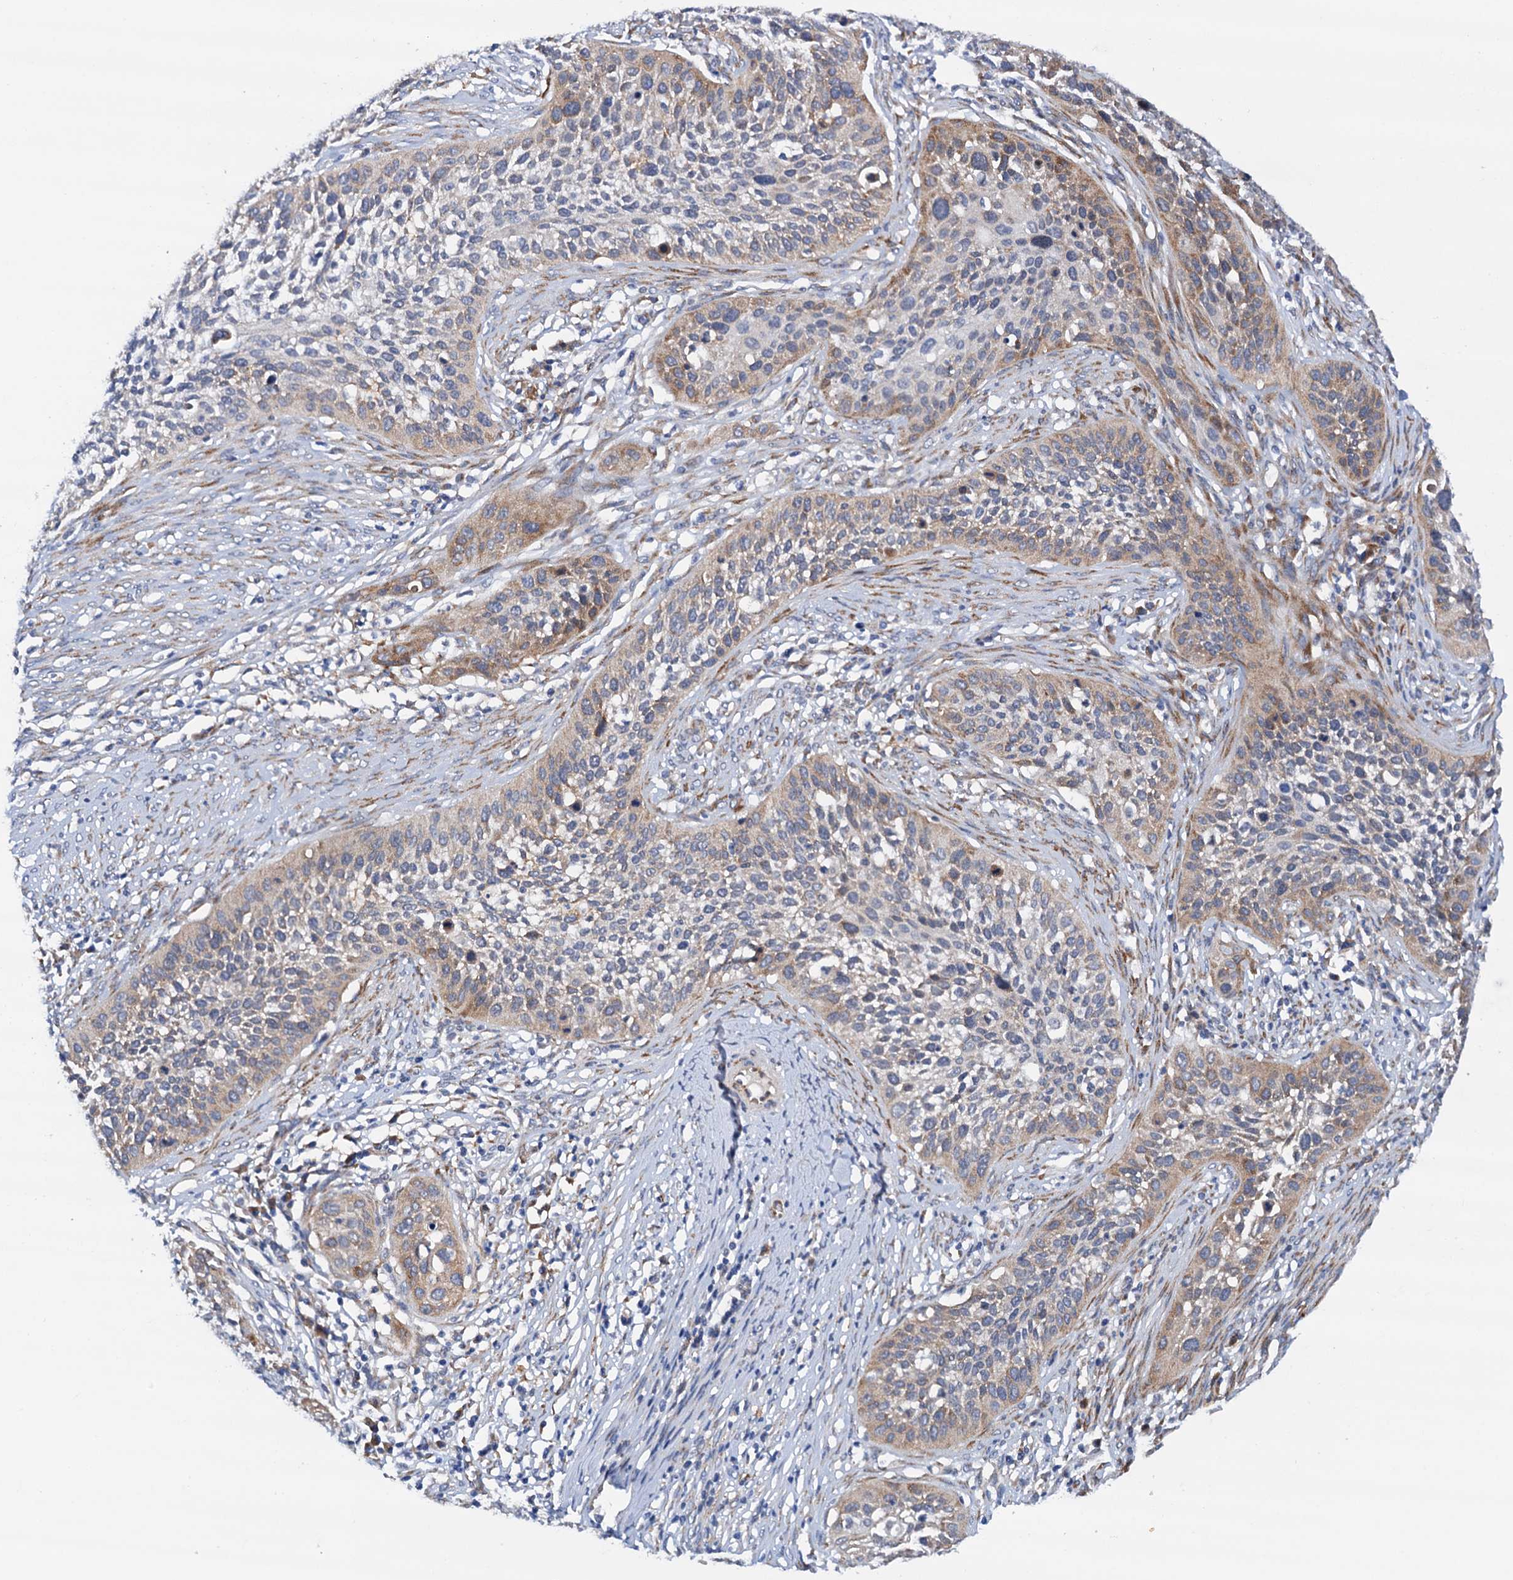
{"staining": {"intensity": "moderate", "quantity": "<25%", "location": "cytoplasmic/membranous"}, "tissue": "cervical cancer", "cell_type": "Tumor cells", "image_type": "cancer", "snomed": [{"axis": "morphology", "description": "Squamous cell carcinoma, NOS"}, {"axis": "topography", "description": "Cervix"}], "caption": "Brown immunohistochemical staining in cervical cancer displays moderate cytoplasmic/membranous expression in about <25% of tumor cells.", "gene": "RASSF9", "patient": {"sex": "female", "age": 34}}